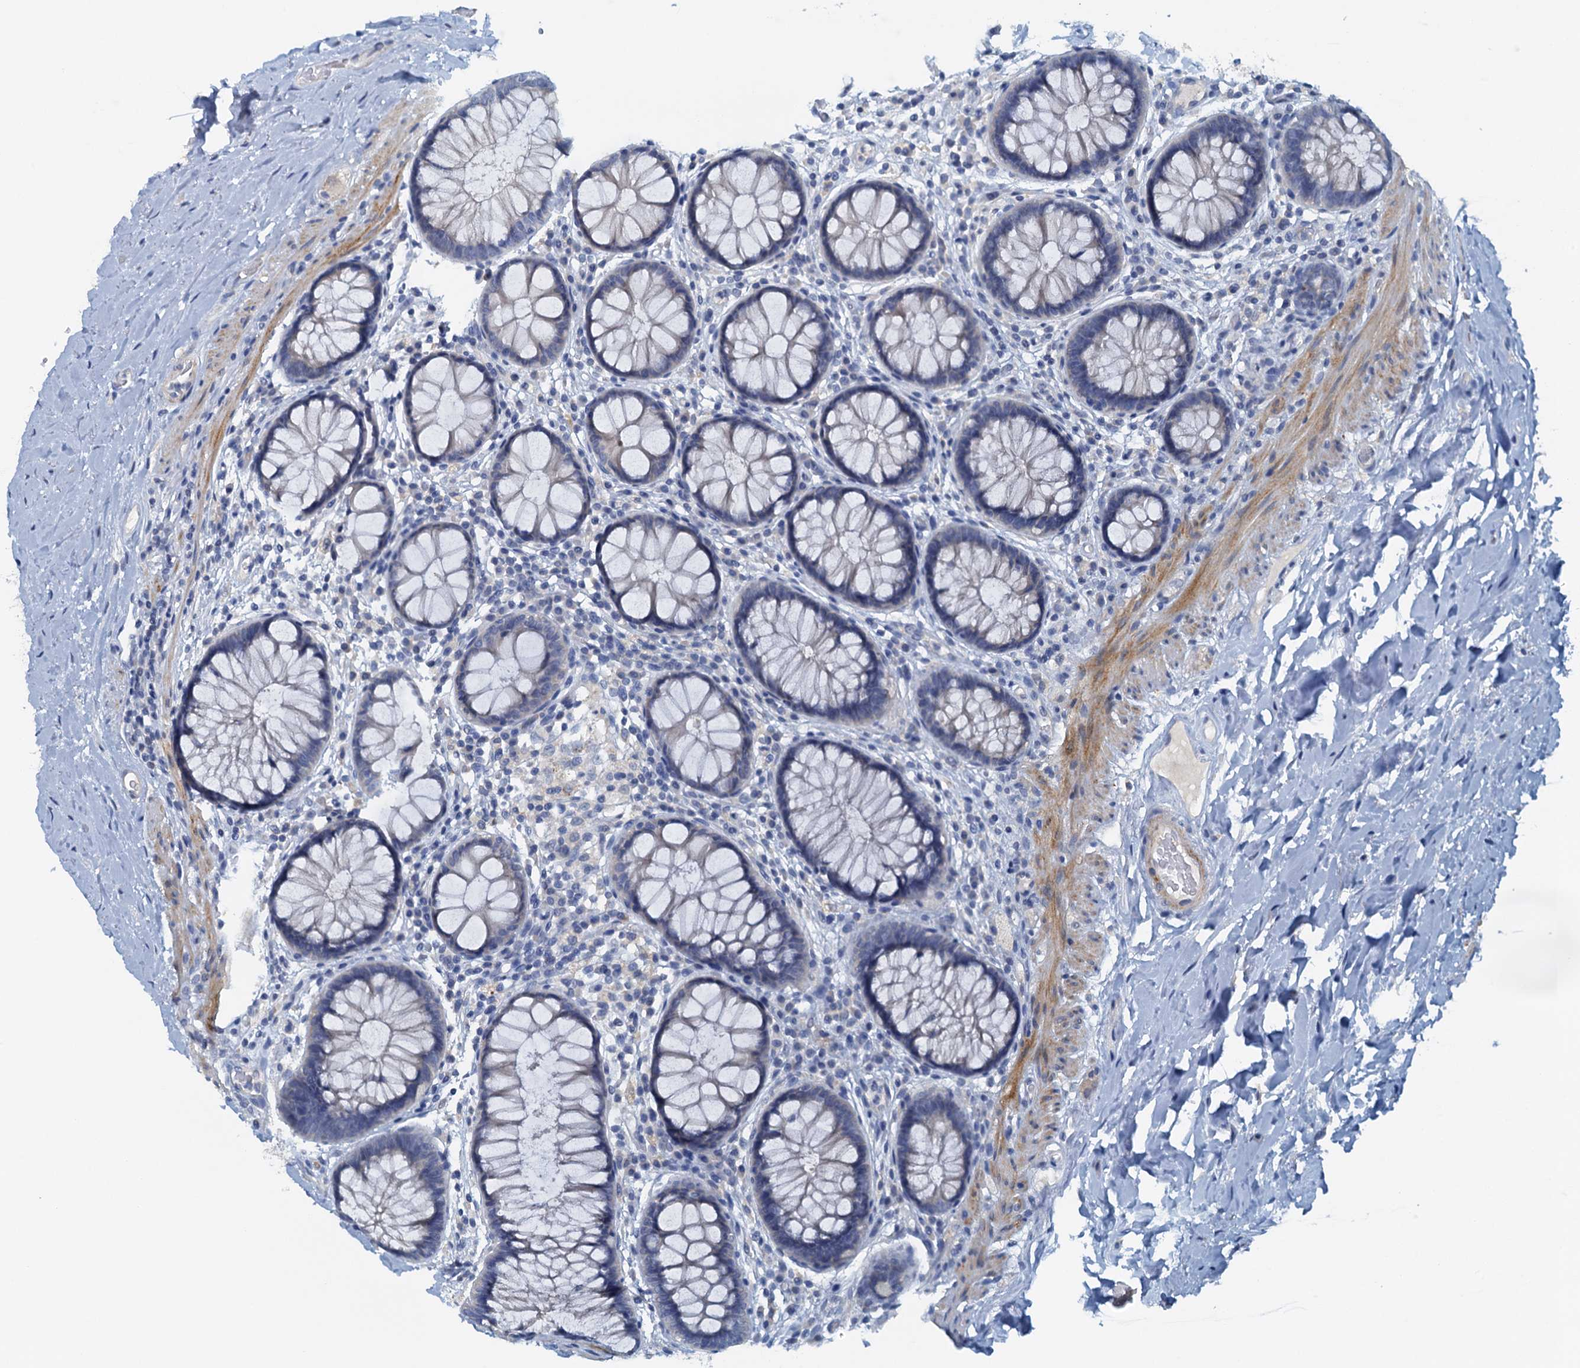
{"staining": {"intensity": "negative", "quantity": "none", "location": "none"}, "tissue": "rectum", "cell_type": "Glandular cells", "image_type": "normal", "snomed": [{"axis": "morphology", "description": "Normal tissue, NOS"}, {"axis": "topography", "description": "Rectum"}], "caption": "The immunohistochemistry (IHC) histopathology image has no significant expression in glandular cells of rectum.", "gene": "DTD1", "patient": {"sex": "male", "age": 83}}